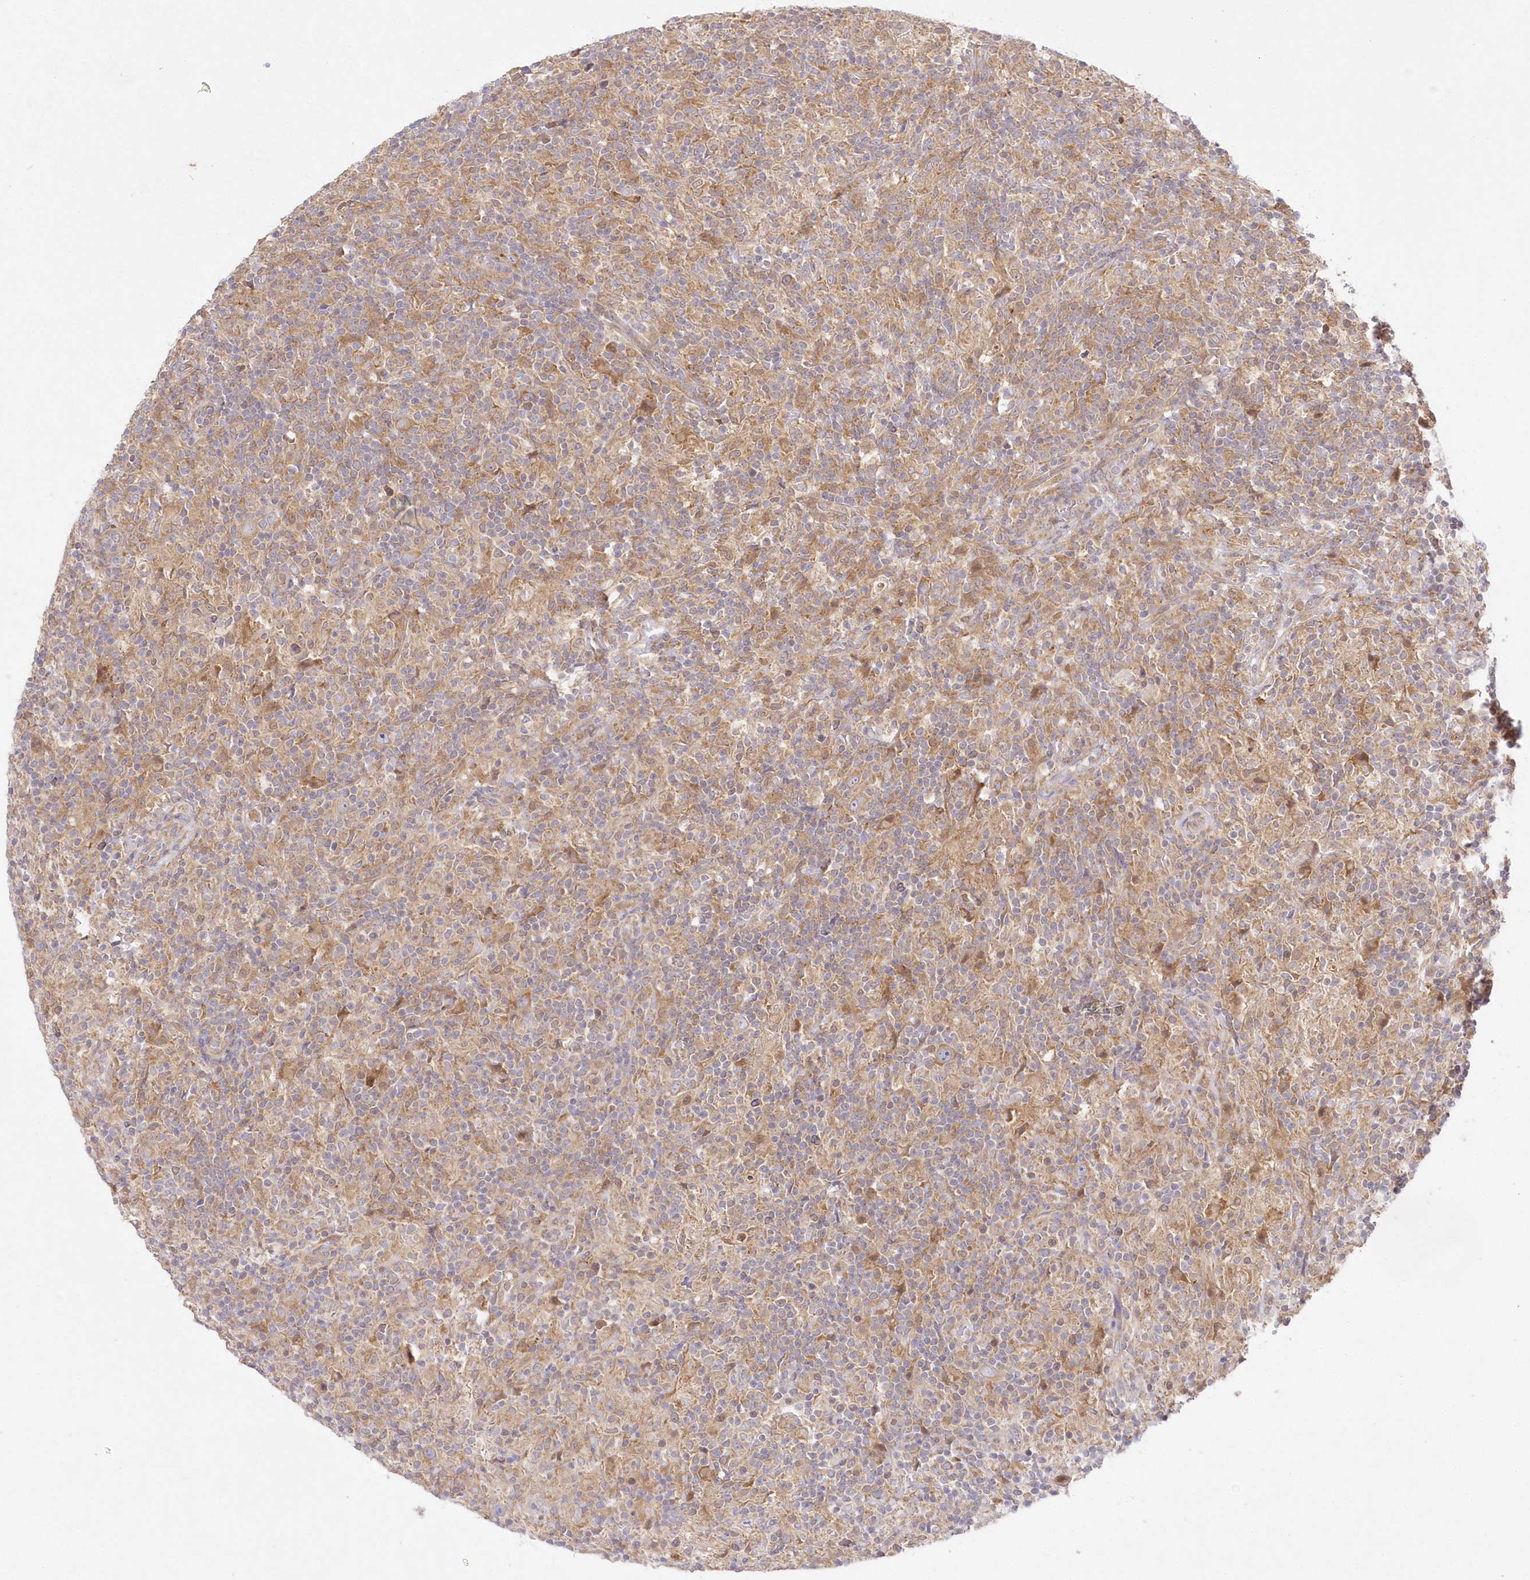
{"staining": {"intensity": "moderate", "quantity": ">75%", "location": "cytoplasmic/membranous"}, "tissue": "lymphoma", "cell_type": "Tumor cells", "image_type": "cancer", "snomed": [{"axis": "morphology", "description": "Hodgkin's disease, NOS"}, {"axis": "topography", "description": "Lymph node"}], "caption": "Immunohistochemistry (IHC) (DAB (3,3'-diaminobenzidine)) staining of lymphoma reveals moderate cytoplasmic/membranous protein expression in approximately >75% of tumor cells.", "gene": "RNPEP", "patient": {"sex": "male", "age": 70}}